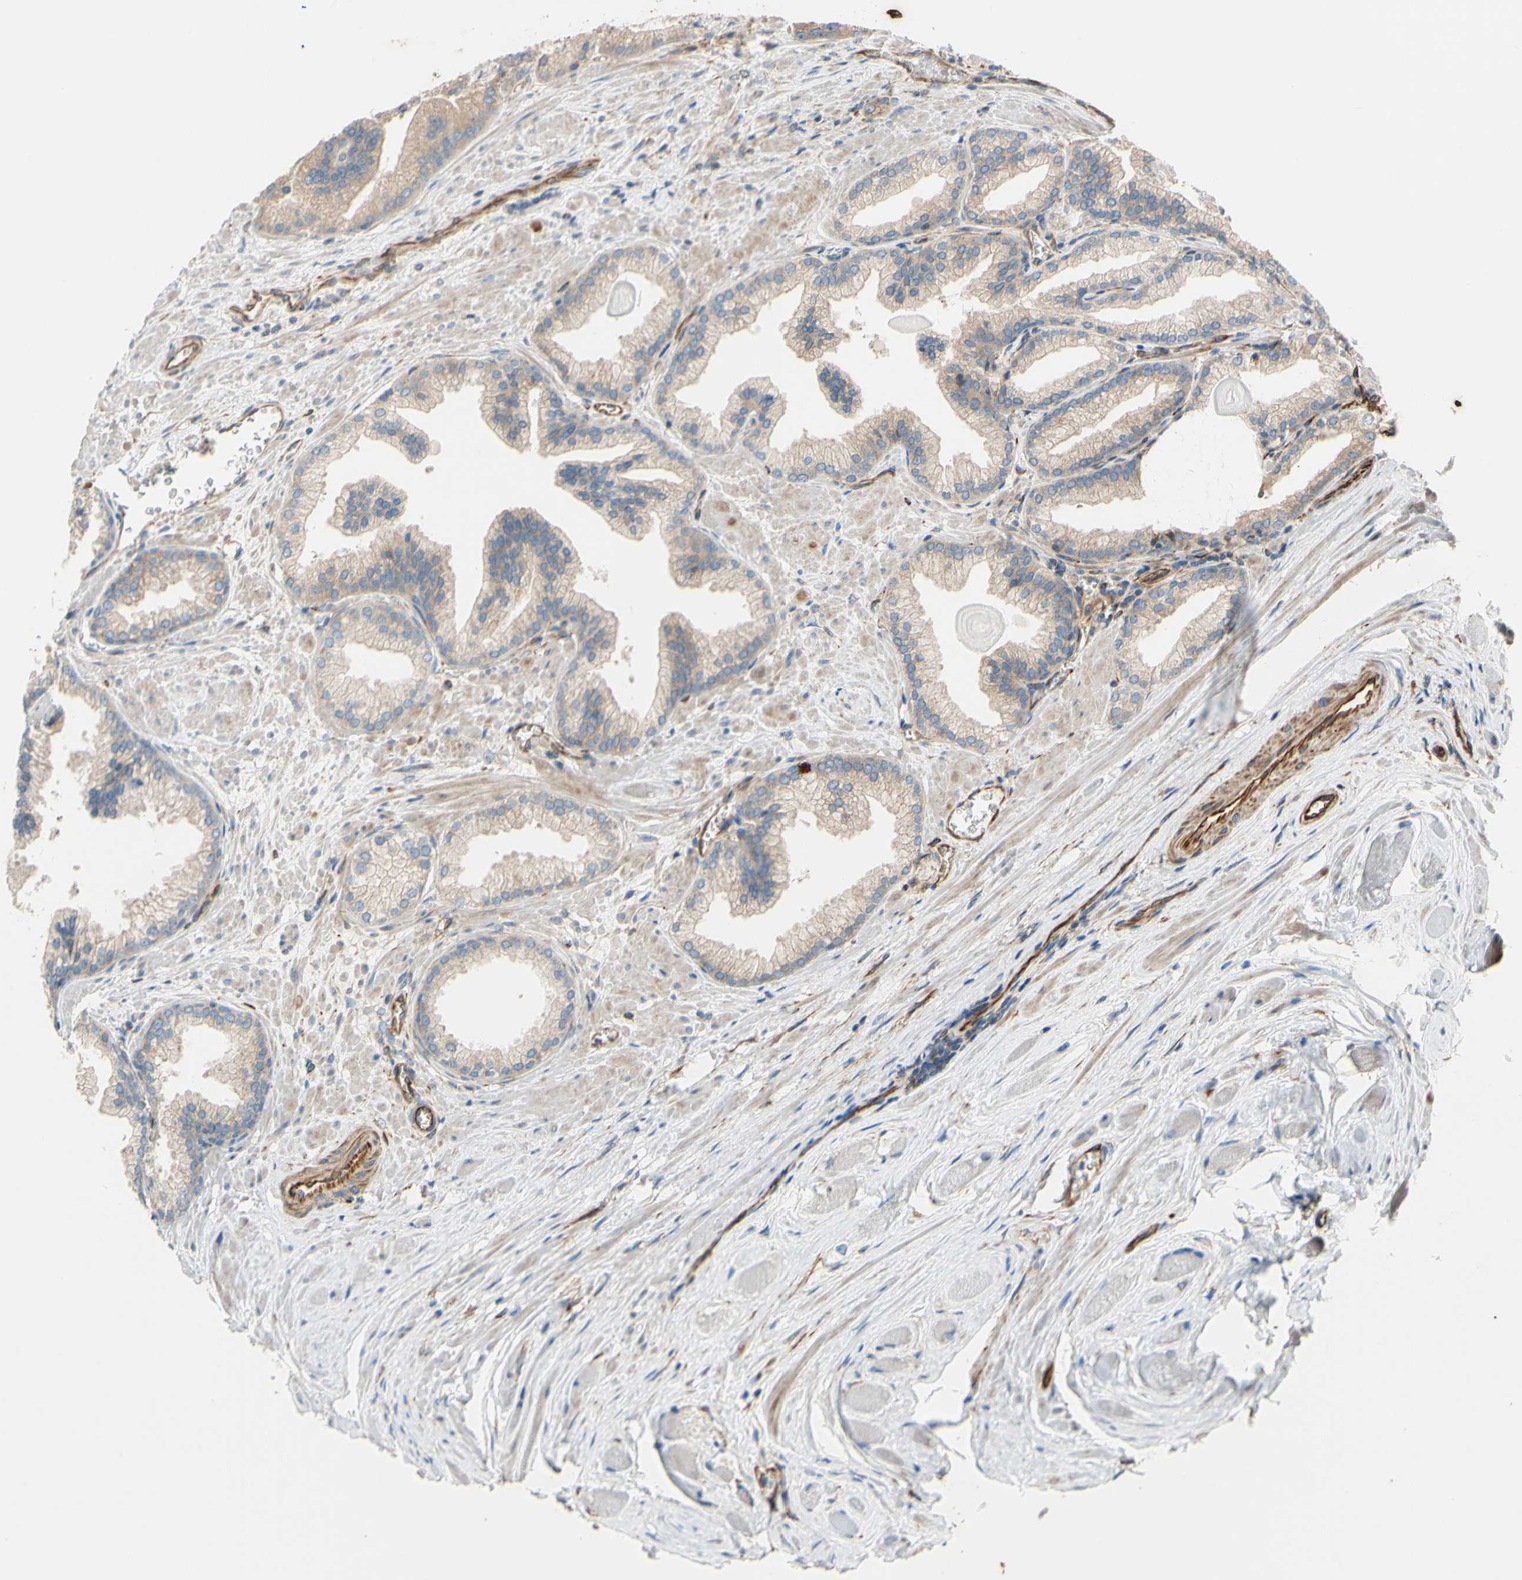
{"staining": {"intensity": "weak", "quantity": ">75%", "location": "cytoplasmic/membranous"}, "tissue": "prostate cancer", "cell_type": "Tumor cells", "image_type": "cancer", "snomed": [{"axis": "morphology", "description": "Adenocarcinoma, Low grade"}, {"axis": "topography", "description": "Prostate"}], "caption": "IHC image of human prostate cancer (adenocarcinoma (low-grade)) stained for a protein (brown), which reveals low levels of weak cytoplasmic/membranous expression in approximately >75% of tumor cells.", "gene": "C1orf43", "patient": {"sex": "male", "age": 59}}